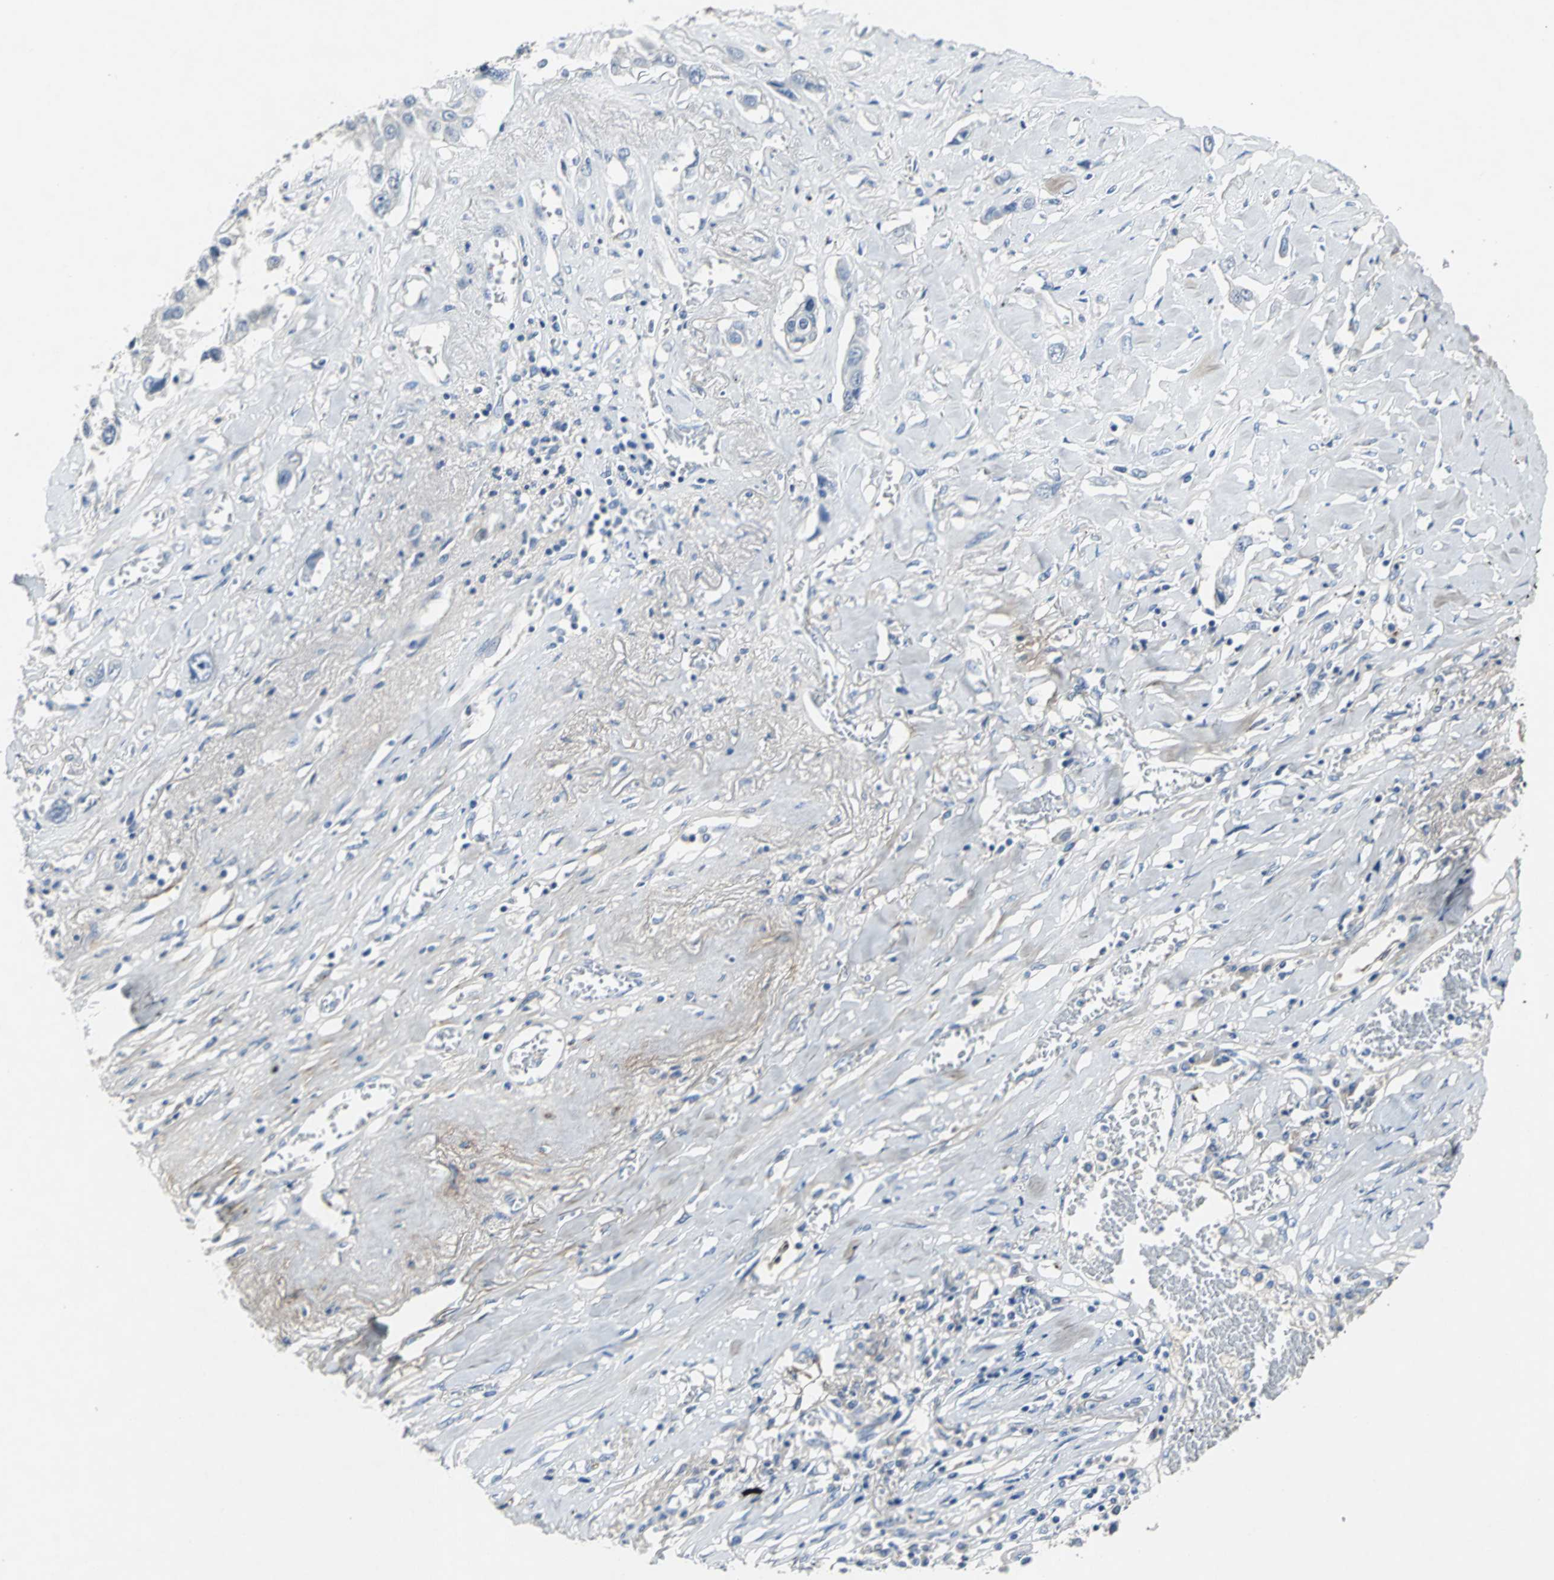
{"staining": {"intensity": "negative", "quantity": "none", "location": "none"}, "tissue": "lung cancer", "cell_type": "Tumor cells", "image_type": "cancer", "snomed": [{"axis": "morphology", "description": "Squamous cell carcinoma, NOS"}, {"axis": "topography", "description": "Lung"}], "caption": "The immunohistochemistry (IHC) histopathology image has no significant staining in tumor cells of lung squamous cell carcinoma tissue.", "gene": "EFNB3", "patient": {"sex": "male", "age": 71}}